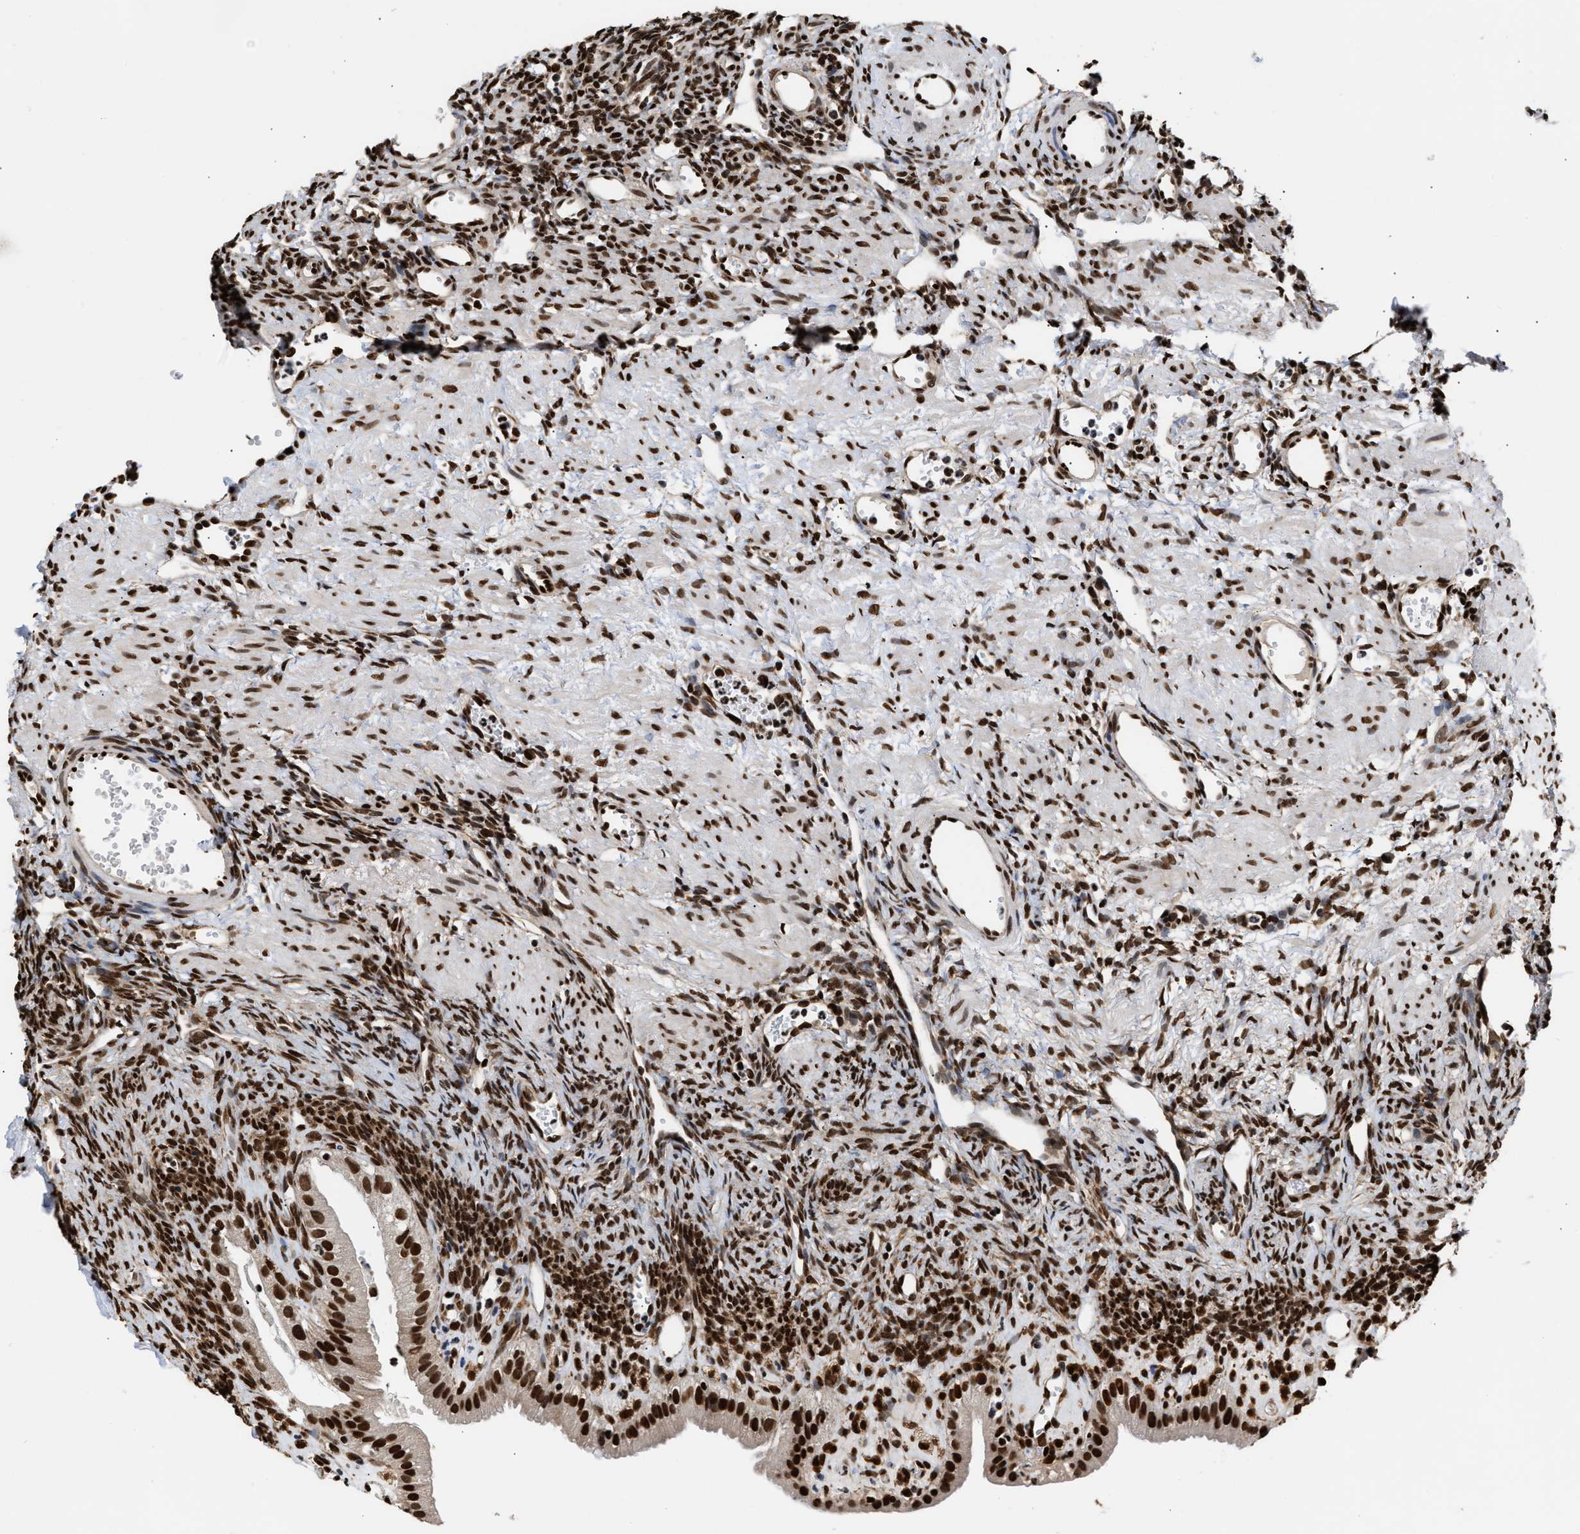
{"staining": {"intensity": "strong", "quantity": ">75%", "location": "nuclear"}, "tissue": "ovary", "cell_type": "Follicle cells", "image_type": "normal", "snomed": [{"axis": "morphology", "description": "Normal tissue, NOS"}, {"axis": "topography", "description": "Ovary"}], "caption": "Immunohistochemistry (IHC) of unremarkable human ovary displays high levels of strong nuclear positivity in about >75% of follicle cells. (DAB IHC, brown staining for protein, blue staining for nuclei).", "gene": "PSIP1", "patient": {"sex": "female", "age": 33}}